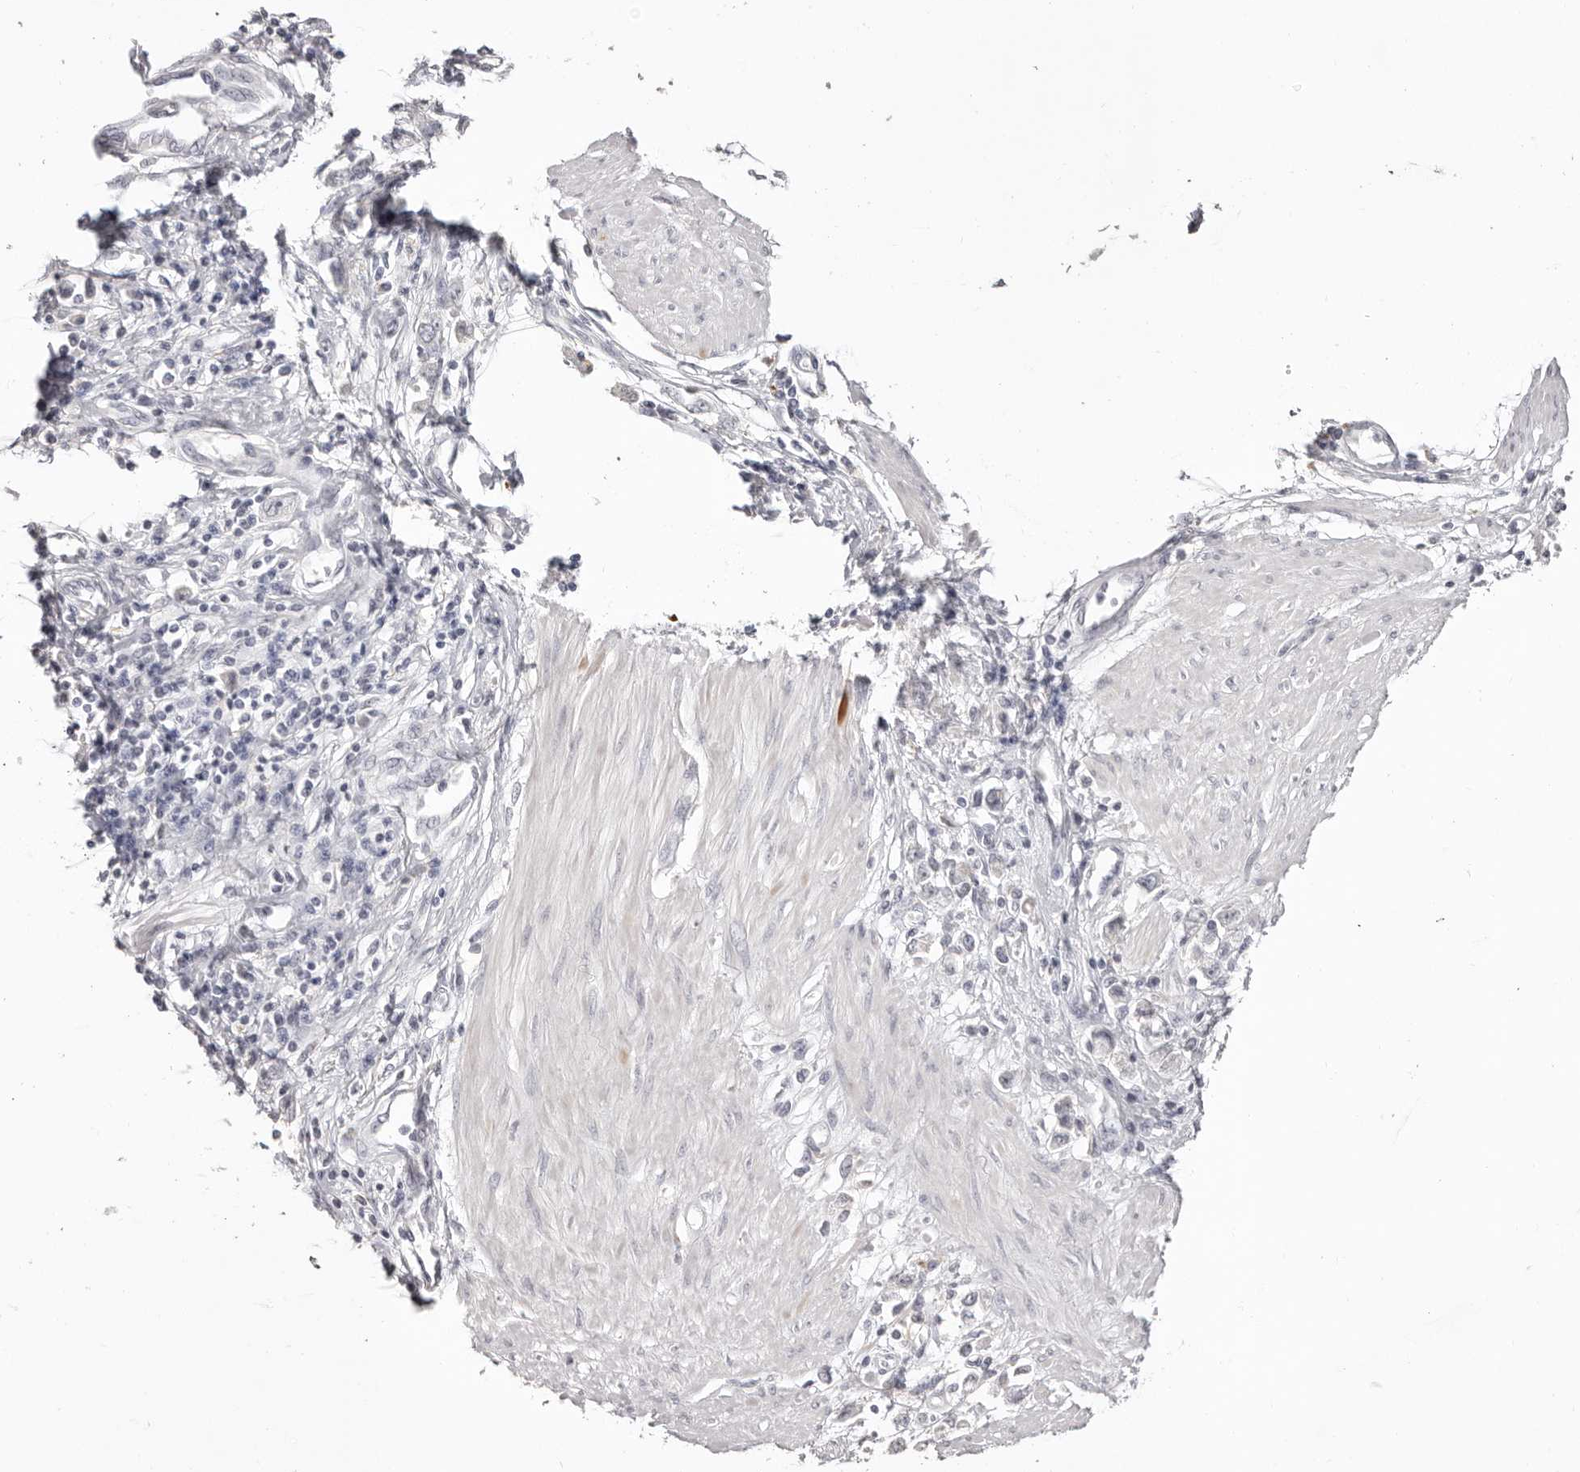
{"staining": {"intensity": "negative", "quantity": "none", "location": "none"}, "tissue": "stomach cancer", "cell_type": "Tumor cells", "image_type": "cancer", "snomed": [{"axis": "morphology", "description": "Adenocarcinoma, NOS"}, {"axis": "topography", "description": "Stomach"}], "caption": "This is a image of immunohistochemistry (IHC) staining of stomach cancer, which shows no staining in tumor cells.", "gene": "PCDHB6", "patient": {"sex": "female", "age": 76}}